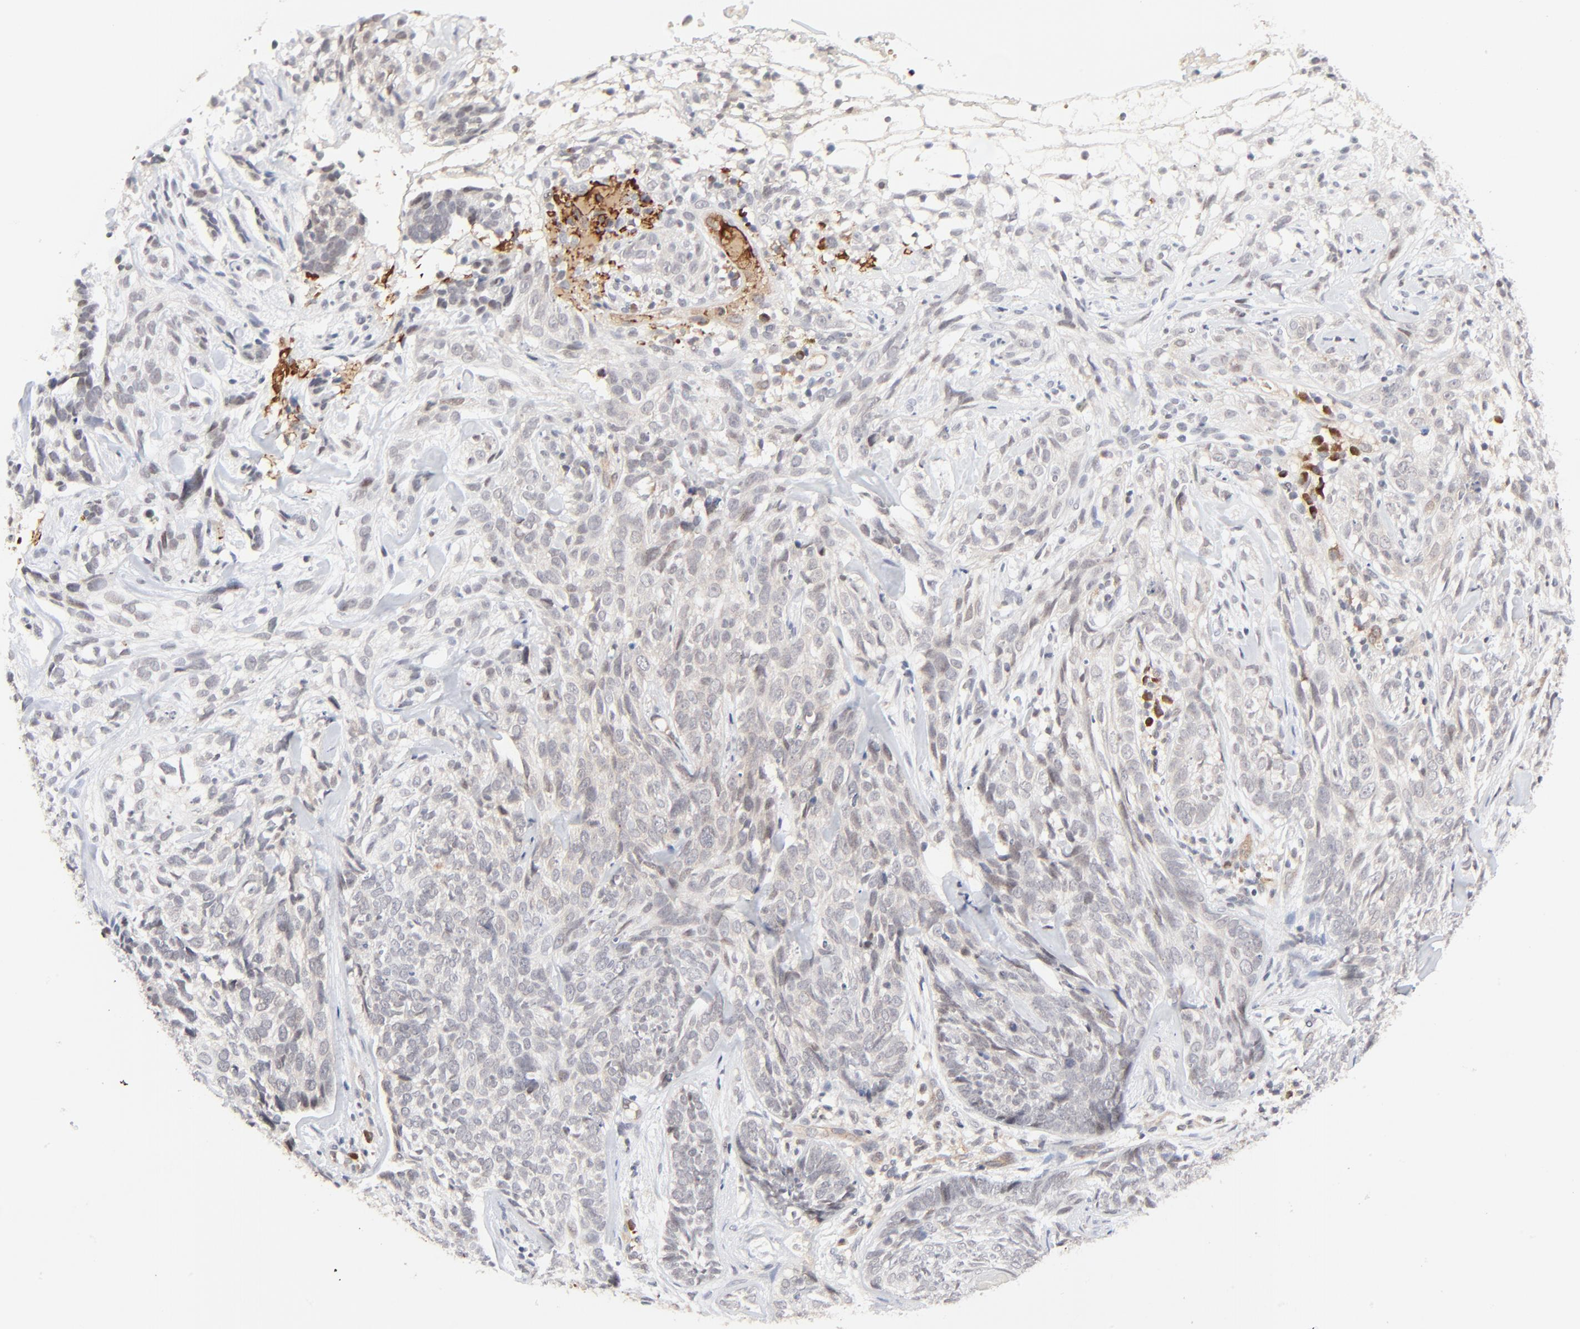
{"staining": {"intensity": "weak", "quantity": "25%-75%", "location": "cytoplasmic/membranous"}, "tissue": "skin cancer", "cell_type": "Tumor cells", "image_type": "cancer", "snomed": [{"axis": "morphology", "description": "Basal cell carcinoma"}, {"axis": "topography", "description": "Skin"}], "caption": "A brown stain shows weak cytoplasmic/membranous expression of a protein in skin cancer tumor cells.", "gene": "CASP10", "patient": {"sex": "male", "age": 72}}